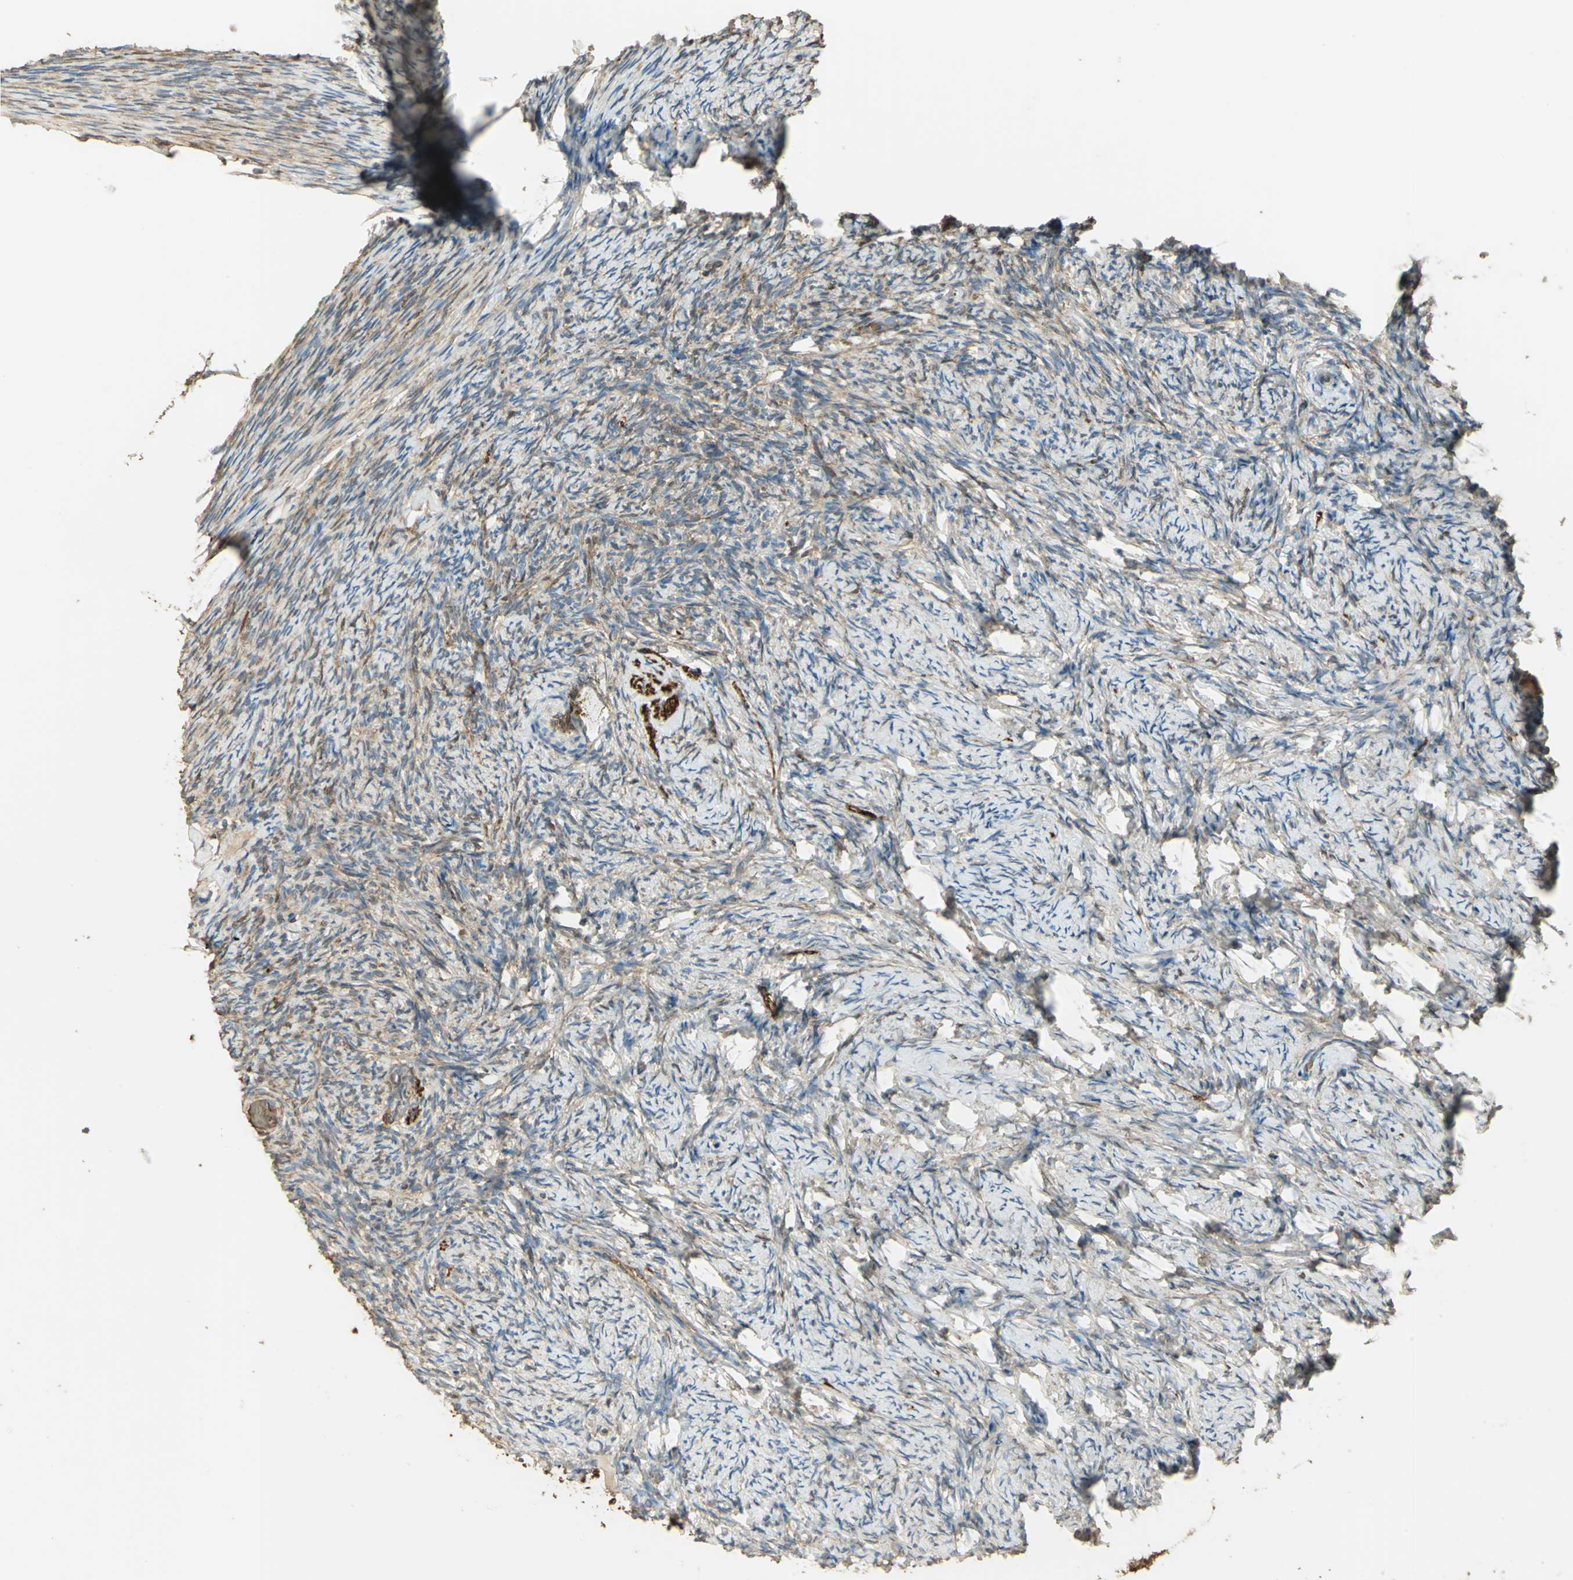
{"staining": {"intensity": "weak", "quantity": "25%-75%", "location": "cytoplasmic/membranous"}, "tissue": "ovary", "cell_type": "Ovarian stroma cells", "image_type": "normal", "snomed": [{"axis": "morphology", "description": "Normal tissue, NOS"}, {"axis": "topography", "description": "Ovary"}], "caption": "Ovary stained for a protein shows weak cytoplasmic/membranous positivity in ovarian stroma cells. Ihc stains the protein in brown and the nuclei are stained blue.", "gene": "DDAH1", "patient": {"sex": "female", "age": 60}}